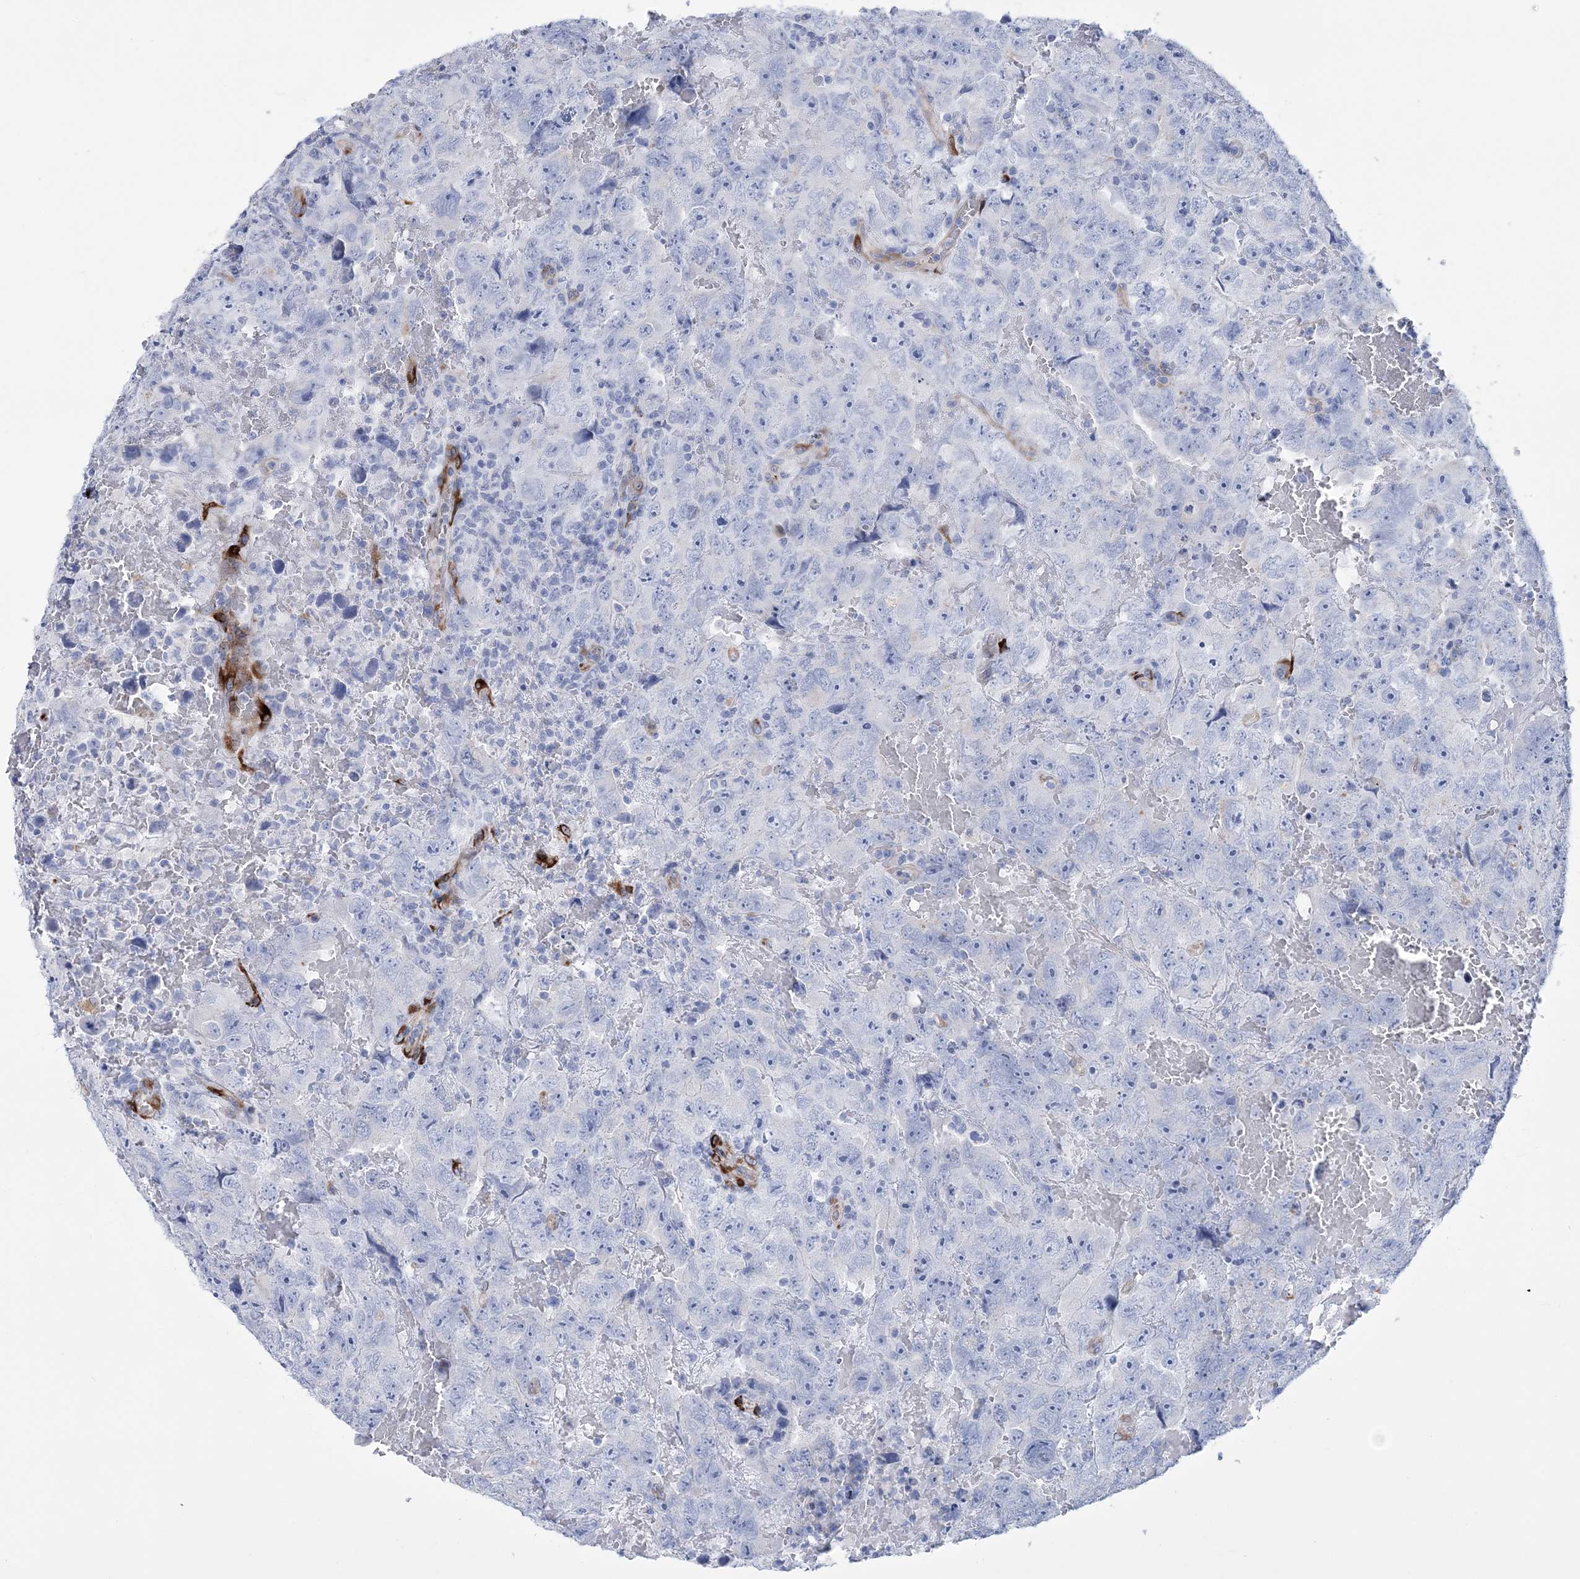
{"staining": {"intensity": "negative", "quantity": "none", "location": "none"}, "tissue": "testis cancer", "cell_type": "Tumor cells", "image_type": "cancer", "snomed": [{"axis": "morphology", "description": "Carcinoma, Embryonal, NOS"}, {"axis": "topography", "description": "Testis"}], "caption": "An IHC histopathology image of embryonal carcinoma (testis) is shown. There is no staining in tumor cells of embryonal carcinoma (testis).", "gene": "RAB11FIP5", "patient": {"sex": "male", "age": 45}}